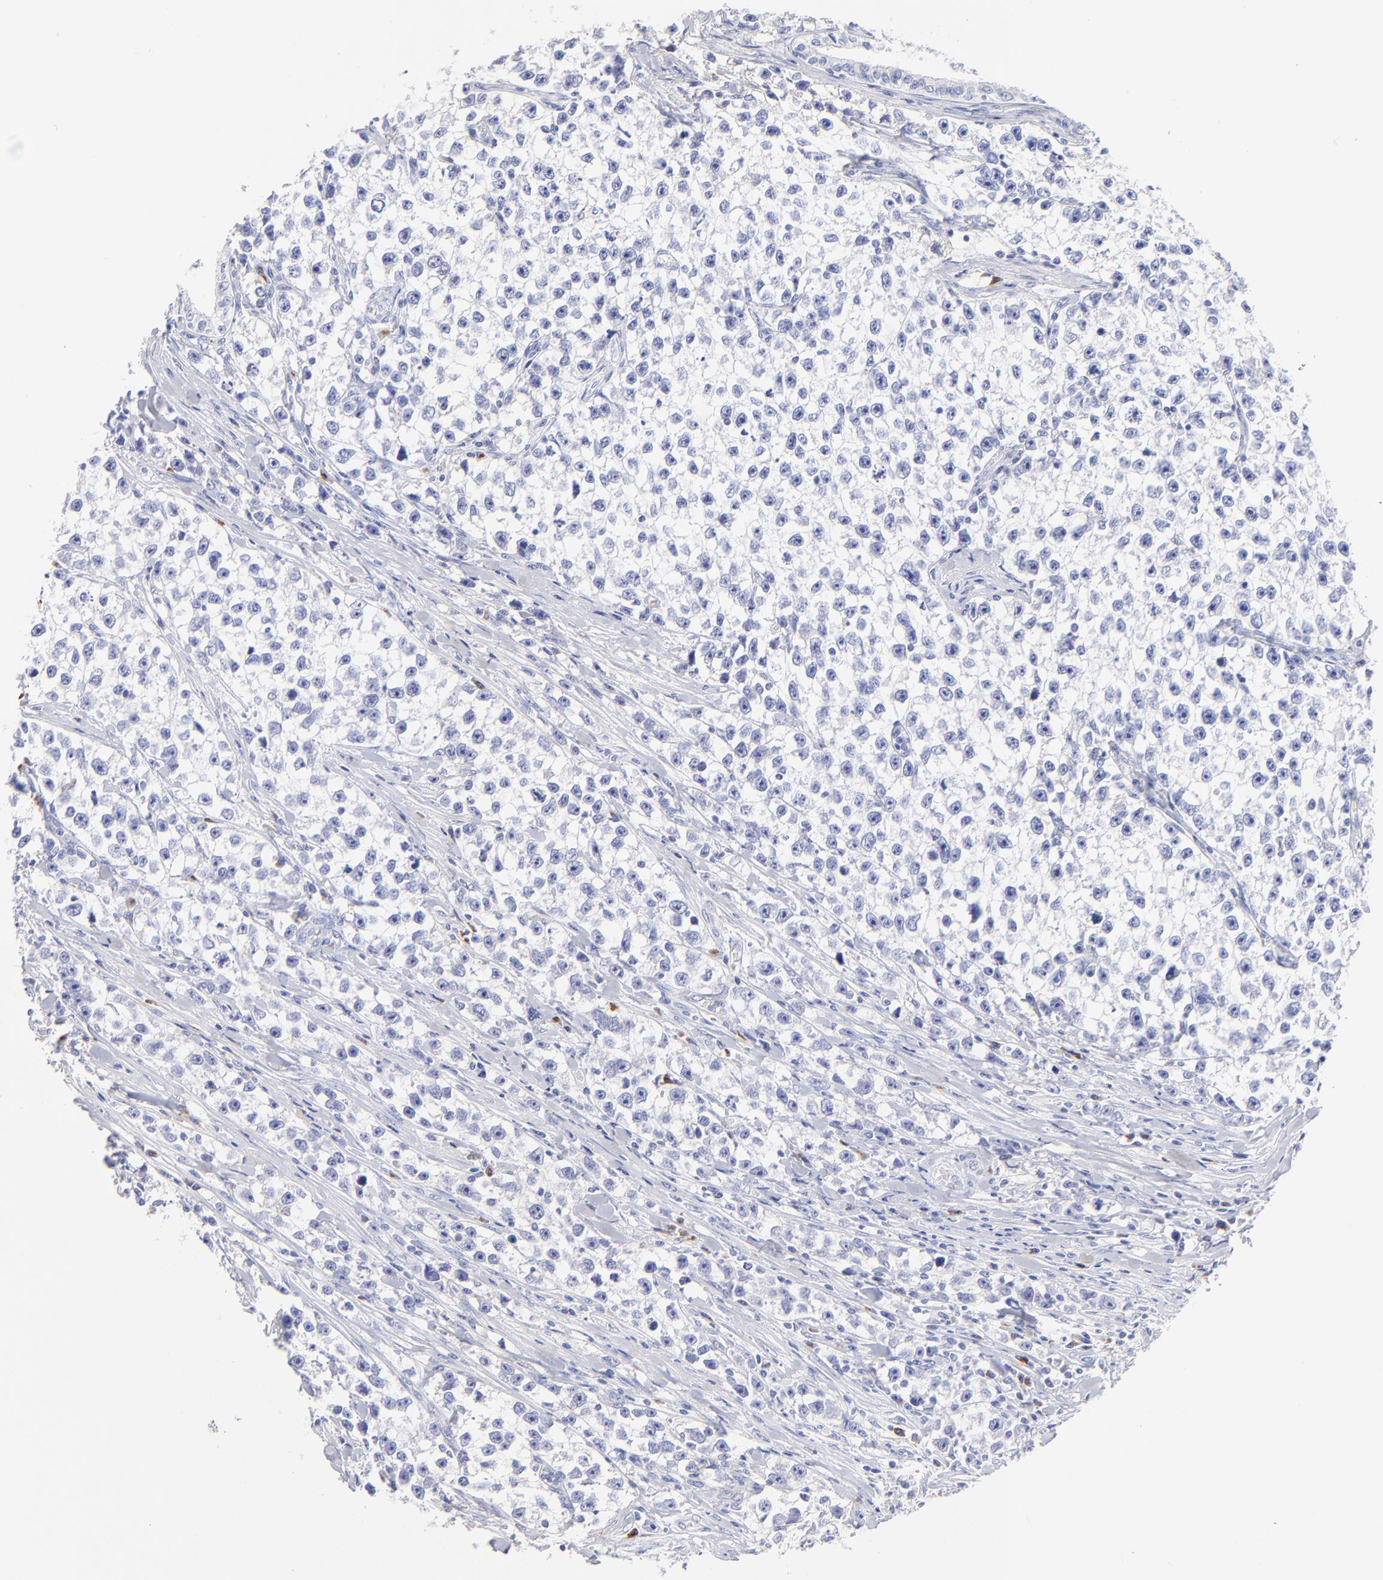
{"staining": {"intensity": "negative", "quantity": "none", "location": "none"}, "tissue": "testis cancer", "cell_type": "Tumor cells", "image_type": "cancer", "snomed": [{"axis": "morphology", "description": "Seminoma, NOS"}, {"axis": "morphology", "description": "Carcinoma, Embryonal, NOS"}, {"axis": "topography", "description": "Testis"}], "caption": "This is an IHC image of testis embryonal carcinoma. There is no expression in tumor cells.", "gene": "ASB9", "patient": {"sex": "male", "age": 30}}